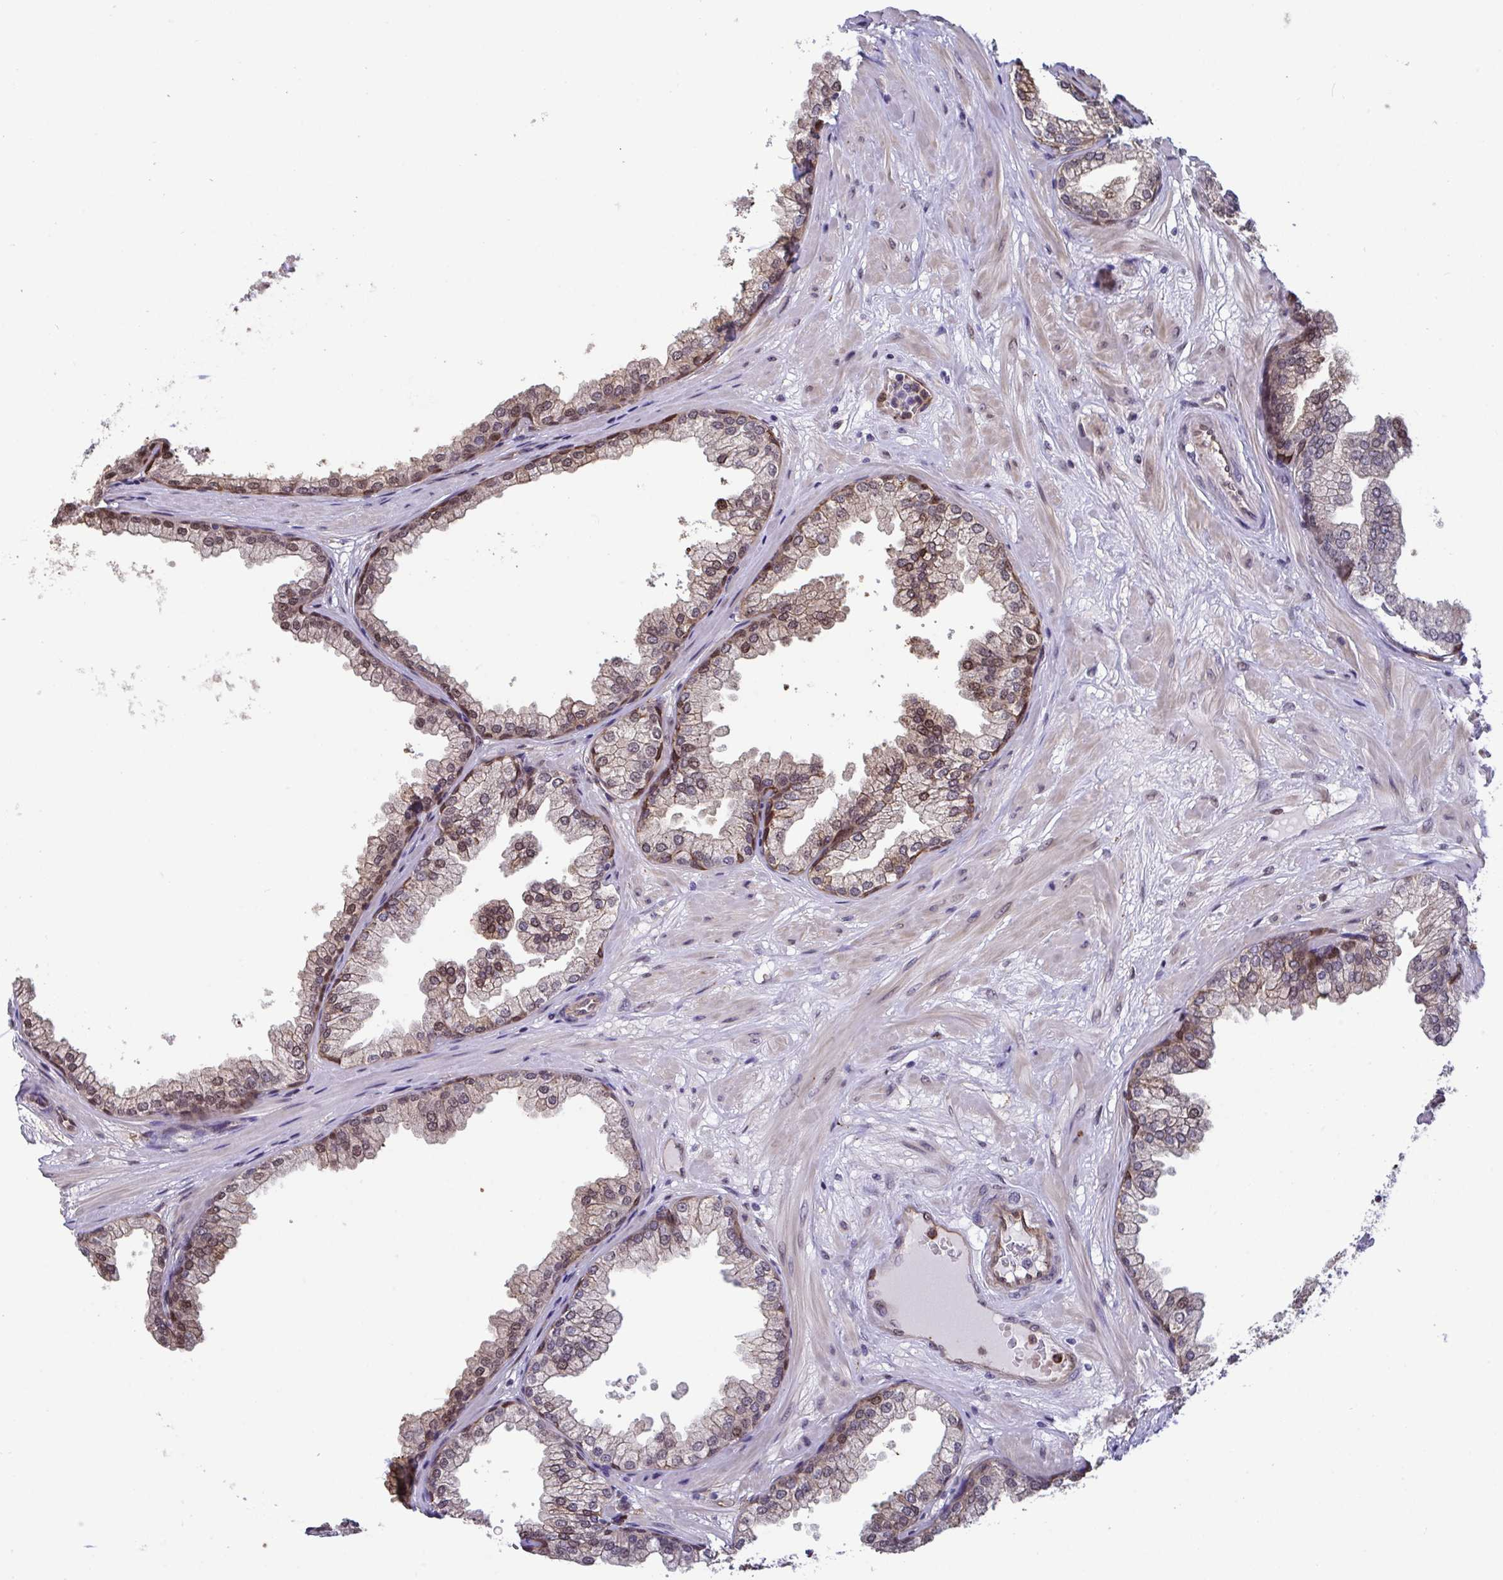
{"staining": {"intensity": "moderate", "quantity": ">75%", "location": "cytoplasmic/membranous,nuclear"}, "tissue": "prostate", "cell_type": "Glandular cells", "image_type": "normal", "snomed": [{"axis": "morphology", "description": "Normal tissue, NOS"}, {"axis": "topography", "description": "Prostate"}], "caption": "Immunohistochemistry (IHC) staining of unremarkable prostate, which demonstrates medium levels of moderate cytoplasmic/membranous,nuclear expression in about >75% of glandular cells indicating moderate cytoplasmic/membranous,nuclear protein staining. The staining was performed using DAB (brown) for protein detection and nuclei were counterstained in hematoxylin (blue).", "gene": "PELI1", "patient": {"sex": "male", "age": 37}}